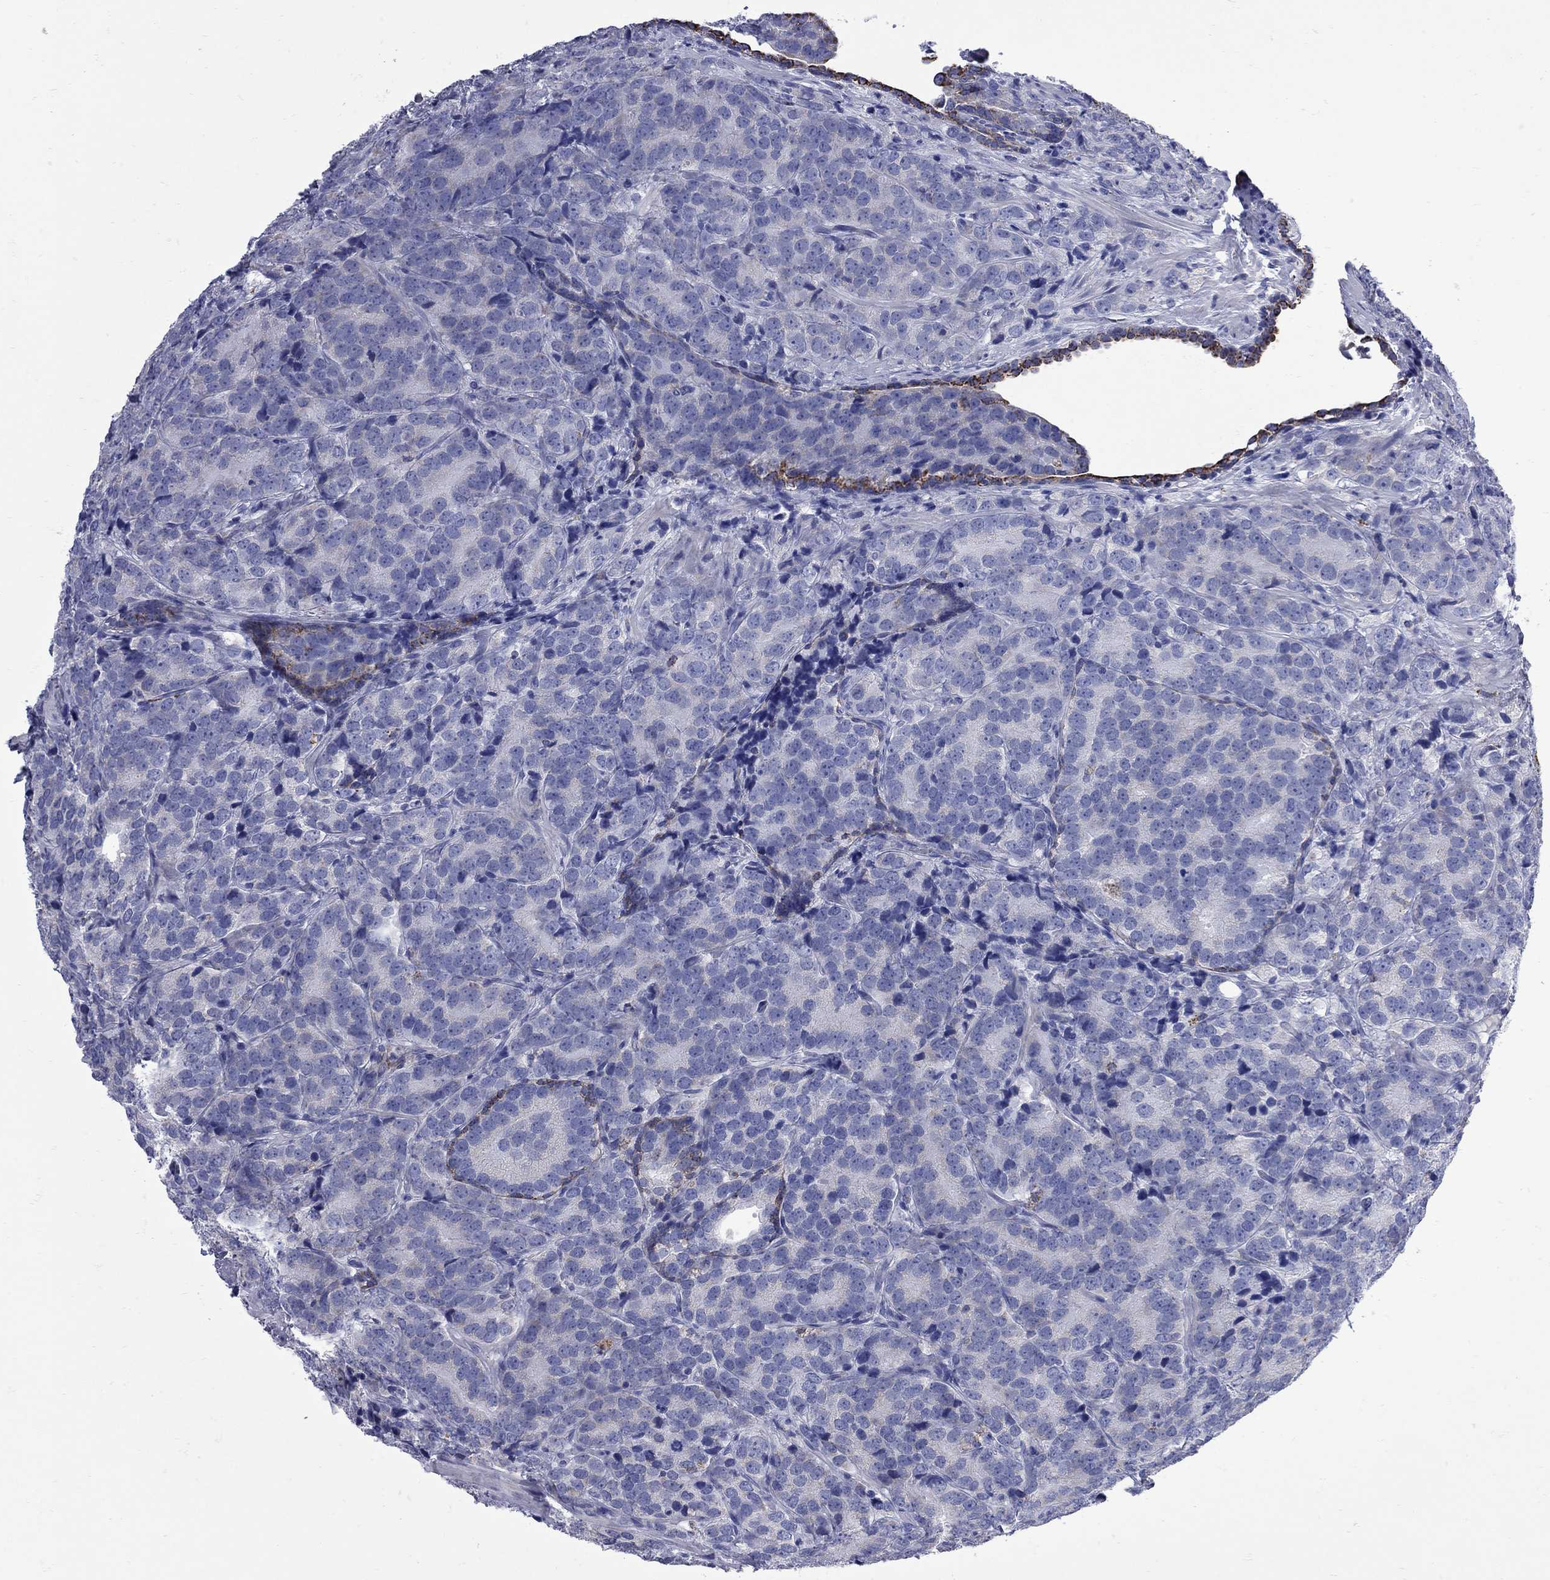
{"staining": {"intensity": "negative", "quantity": "none", "location": "none"}, "tissue": "prostate cancer", "cell_type": "Tumor cells", "image_type": "cancer", "snomed": [{"axis": "morphology", "description": "Adenocarcinoma, NOS"}, {"axis": "topography", "description": "Prostate"}], "caption": "A histopathology image of human prostate cancer (adenocarcinoma) is negative for staining in tumor cells.", "gene": "SESTD1", "patient": {"sex": "male", "age": 71}}